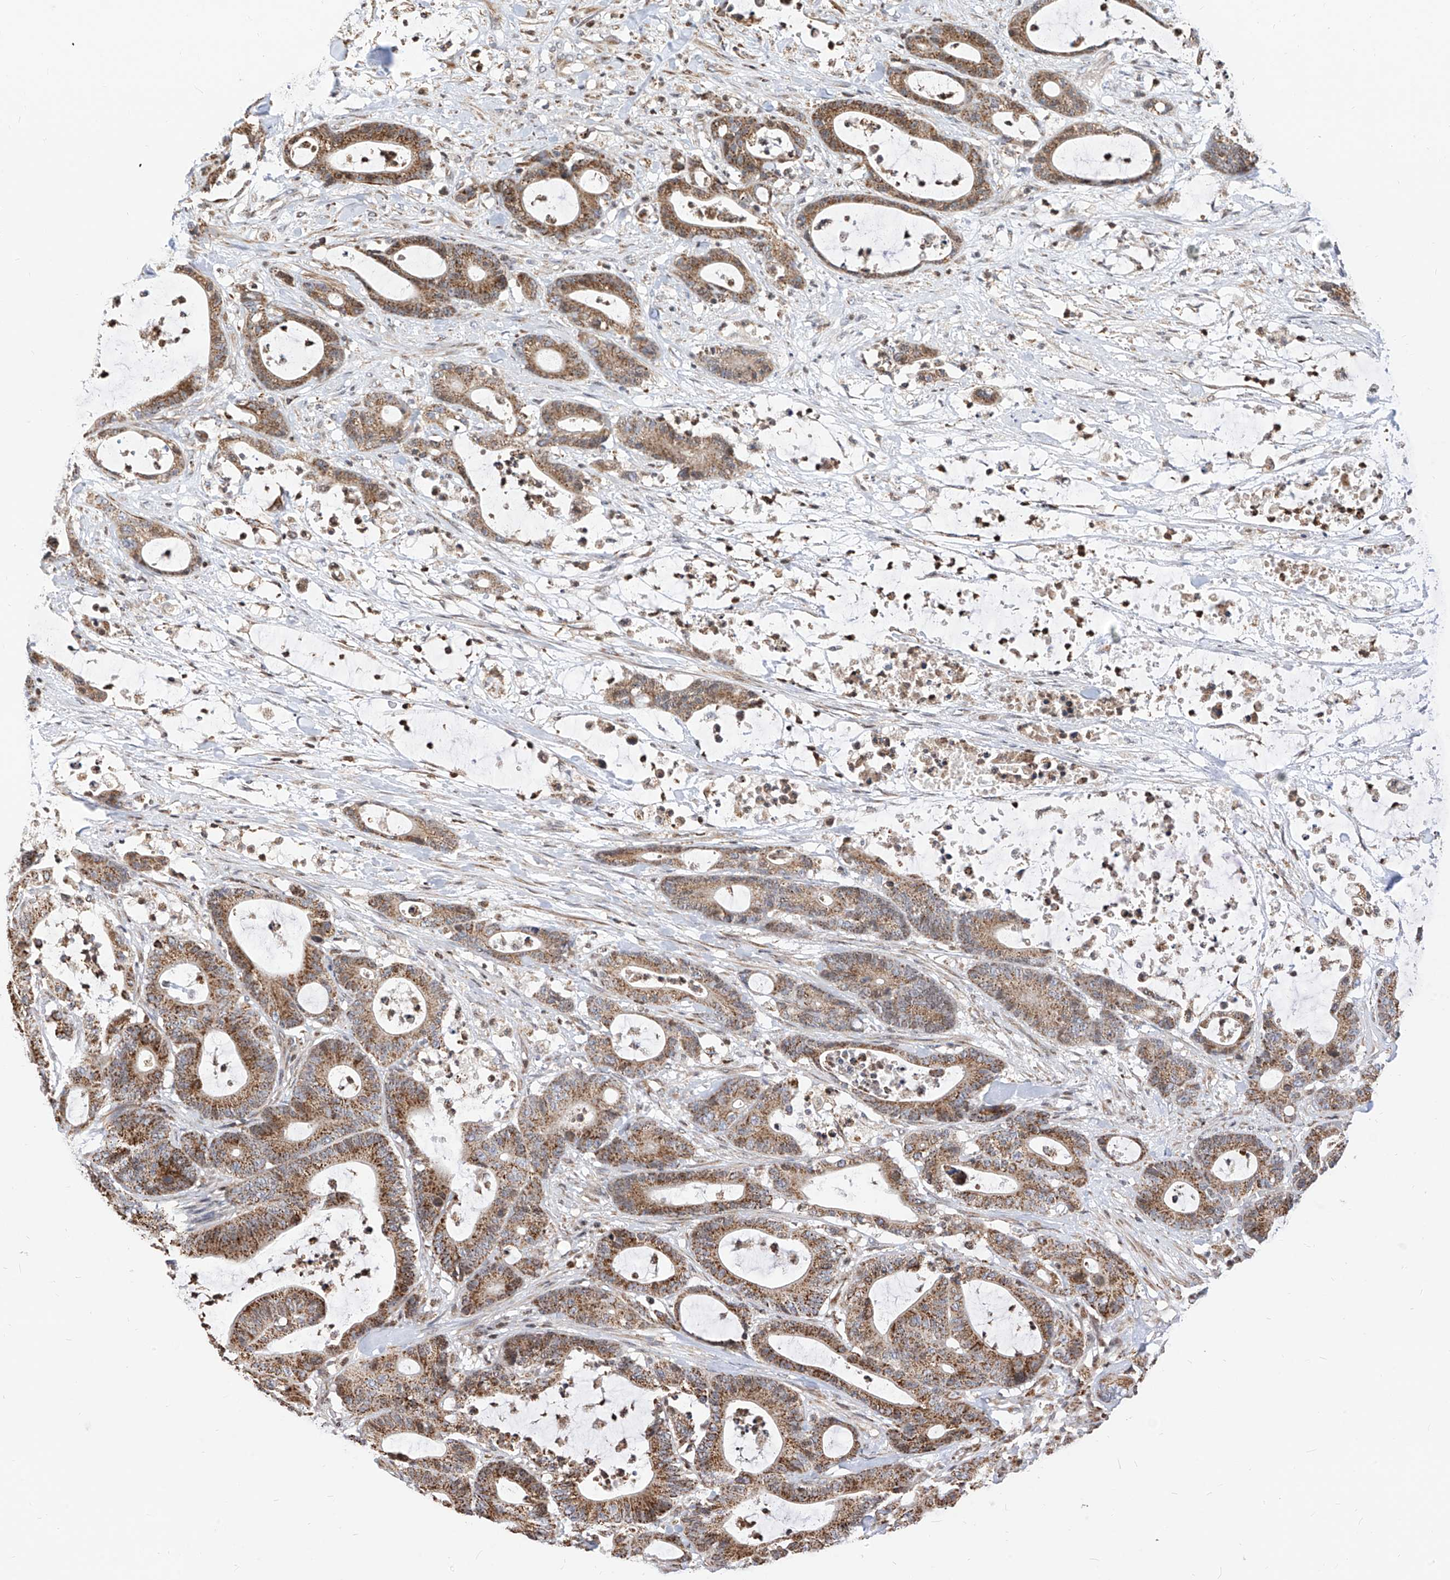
{"staining": {"intensity": "moderate", "quantity": ">75%", "location": "cytoplasmic/membranous"}, "tissue": "colorectal cancer", "cell_type": "Tumor cells", "image_type": "cancer", "snomed": [{"axis": "morphology", "description": "Adenocarcinoma, NOS"}, {"axis": "topography", "description": "Colon"}], "caption": "About >75% of tumor cells in human colorectal cancer exhibit moderate cytoplasmic/membranous protein expression as visualized by brown immunohistochemical staining.", "gene": "TTLL8", "patient": {"sex": "female", "age": 84}}